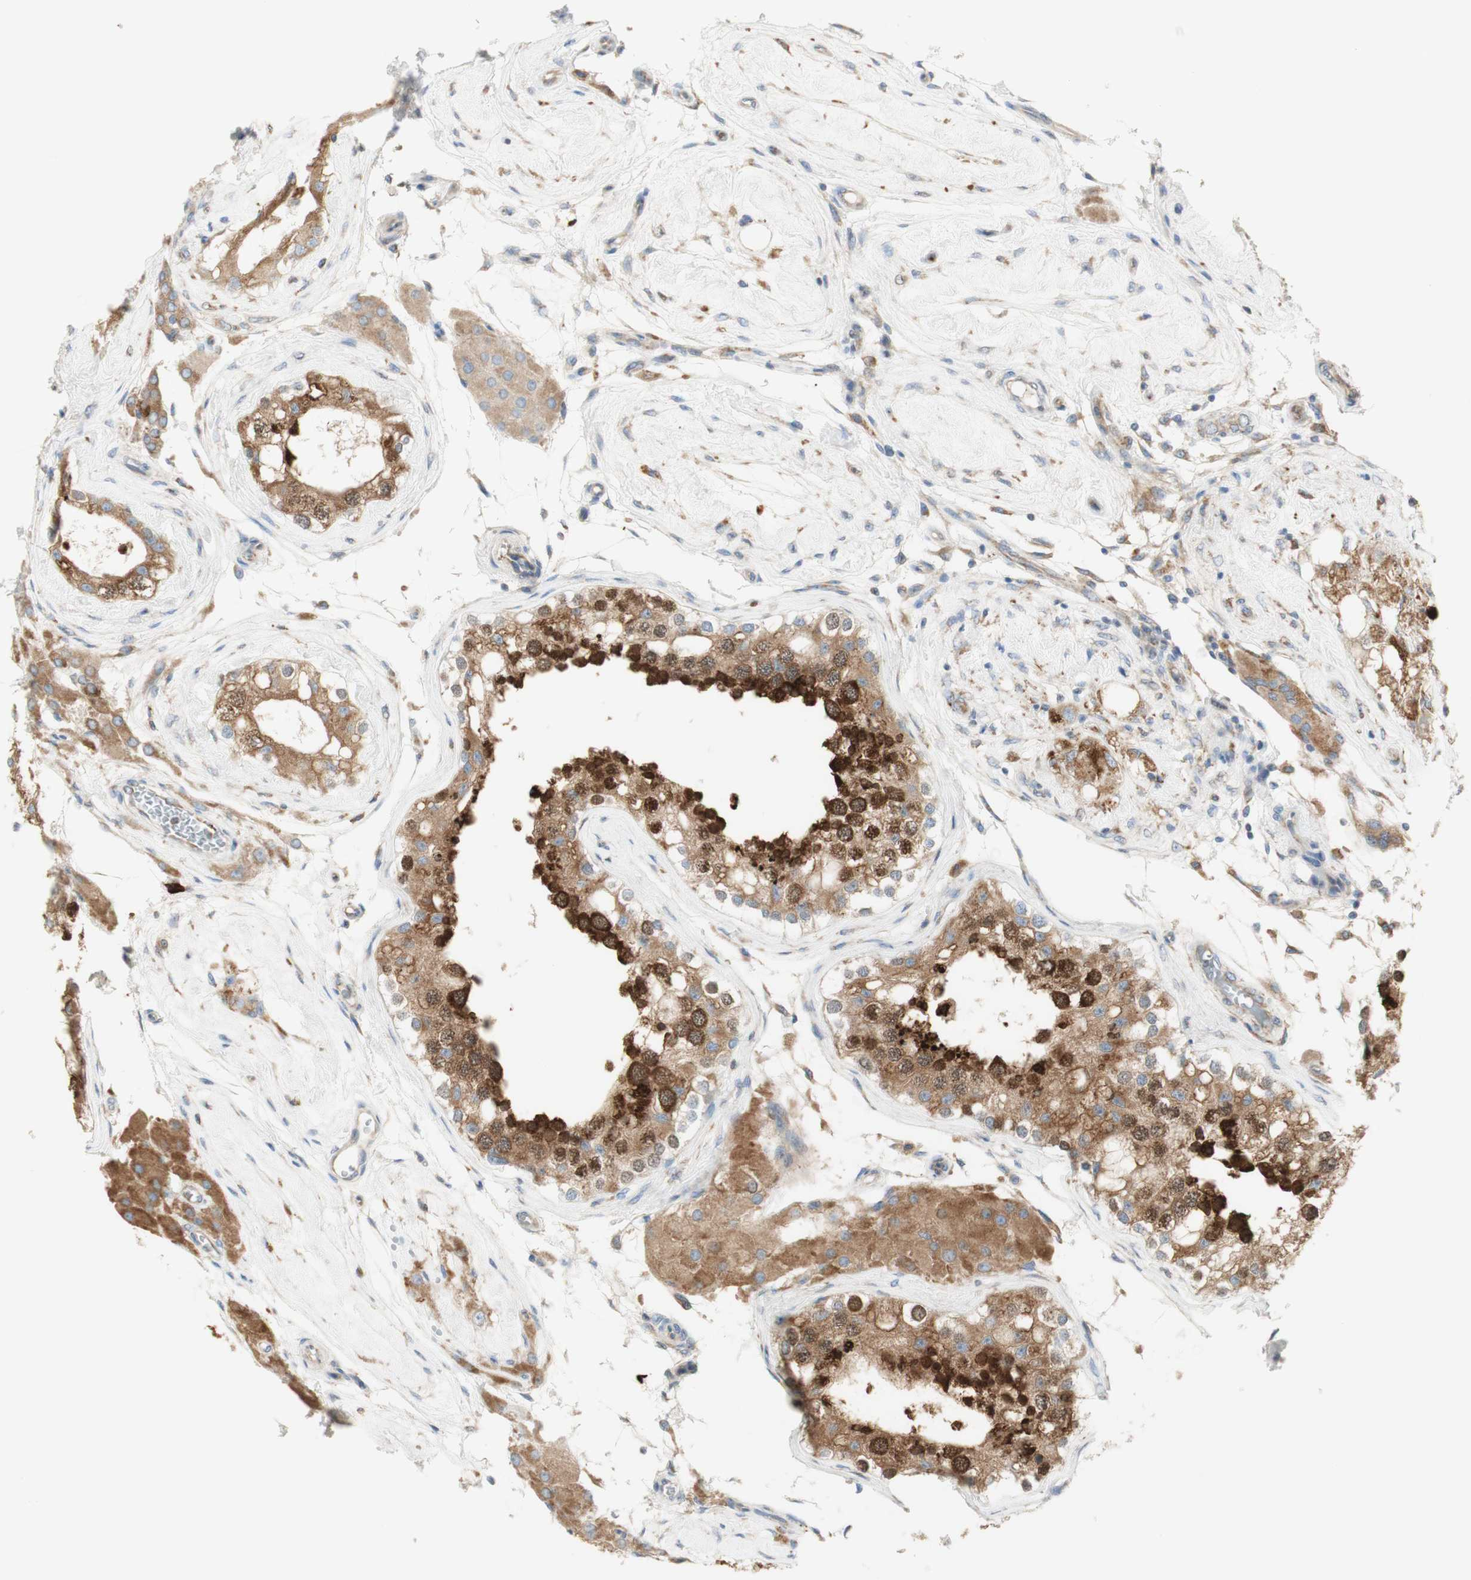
{"staining": {"intensity": "strong", "quantity": ">75%", "location": "cytoplasmic/membranous,nuclear"}, "tissue": "testis", "cell_type": "Cells in seminiferous ducts", "image_type": "normal", "snomed": [{"axis": "morphology", "description": "Normal tissue, NOS"}, {"axis": "topography", "description": "Testis"}], "caption": "Cells in seminiferous ducts display strong cytoplasmic/membranous,nuclear positivity in approximately >75% of cells in benign testis. Immunohistochemistry (ihc) stains the protein of interest in brown and the nuclei are stained blue.", "gene": "MANF", "patient": {"sex": "male", "age": 68}}